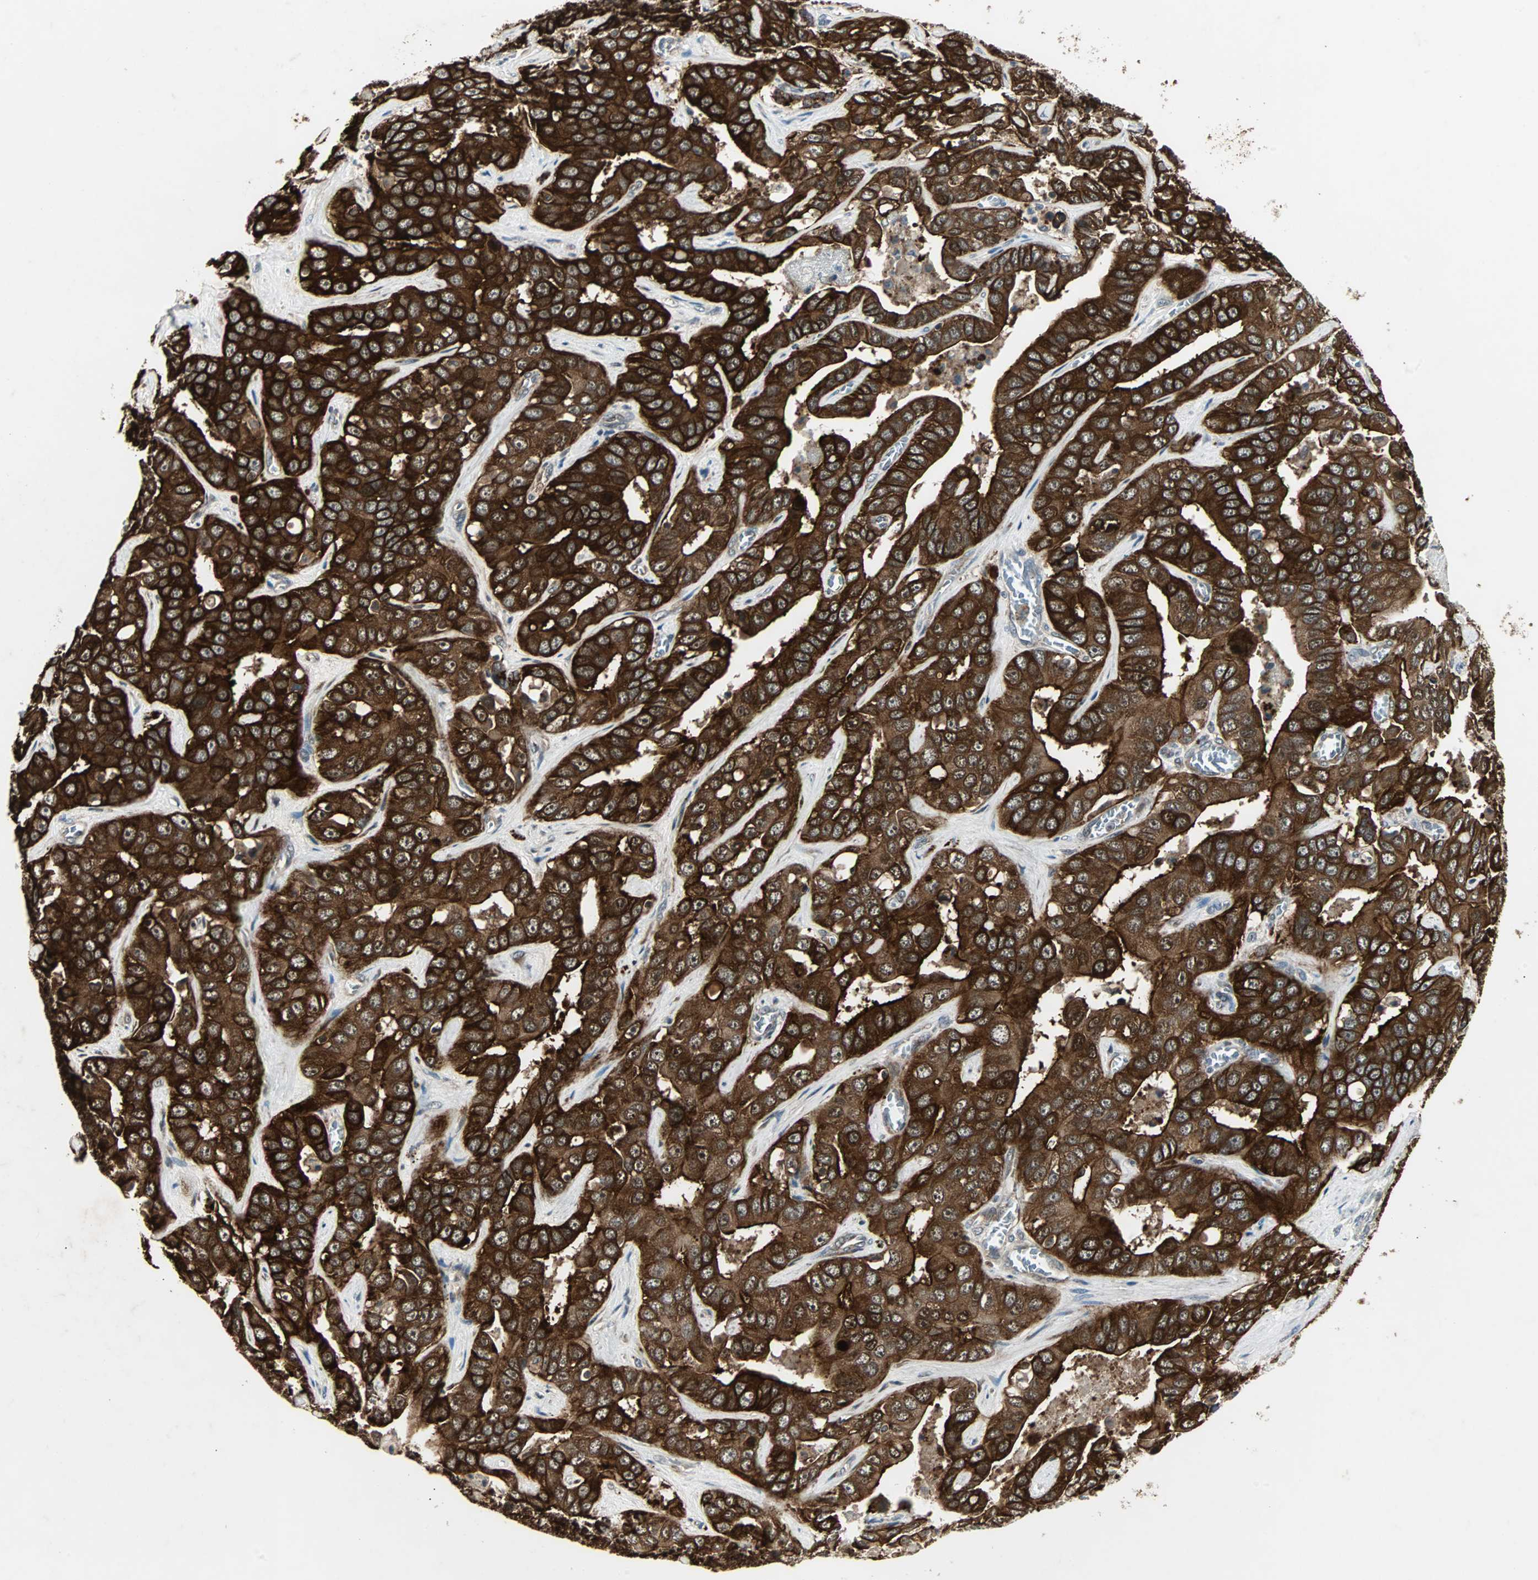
{"staining": {"intensity": "strong", "quantity": ">75%", "location": "cytoplasmic/membranous"}, "tissue": "liver cancer", "cell_type": "Tumor cells", "image_type": "cancer", "snomed": [{"axis": "morphology", "description": "Cholangiocarcinoma"}, {"axis": "topography", "description": "Liver"}], "caption": "Cholangiocarcinoma (liver) stained with a protein marker displays strong staining in tumor cells.", "gene": "CMC2", "patient": {"sex": "female", "age": 52}}